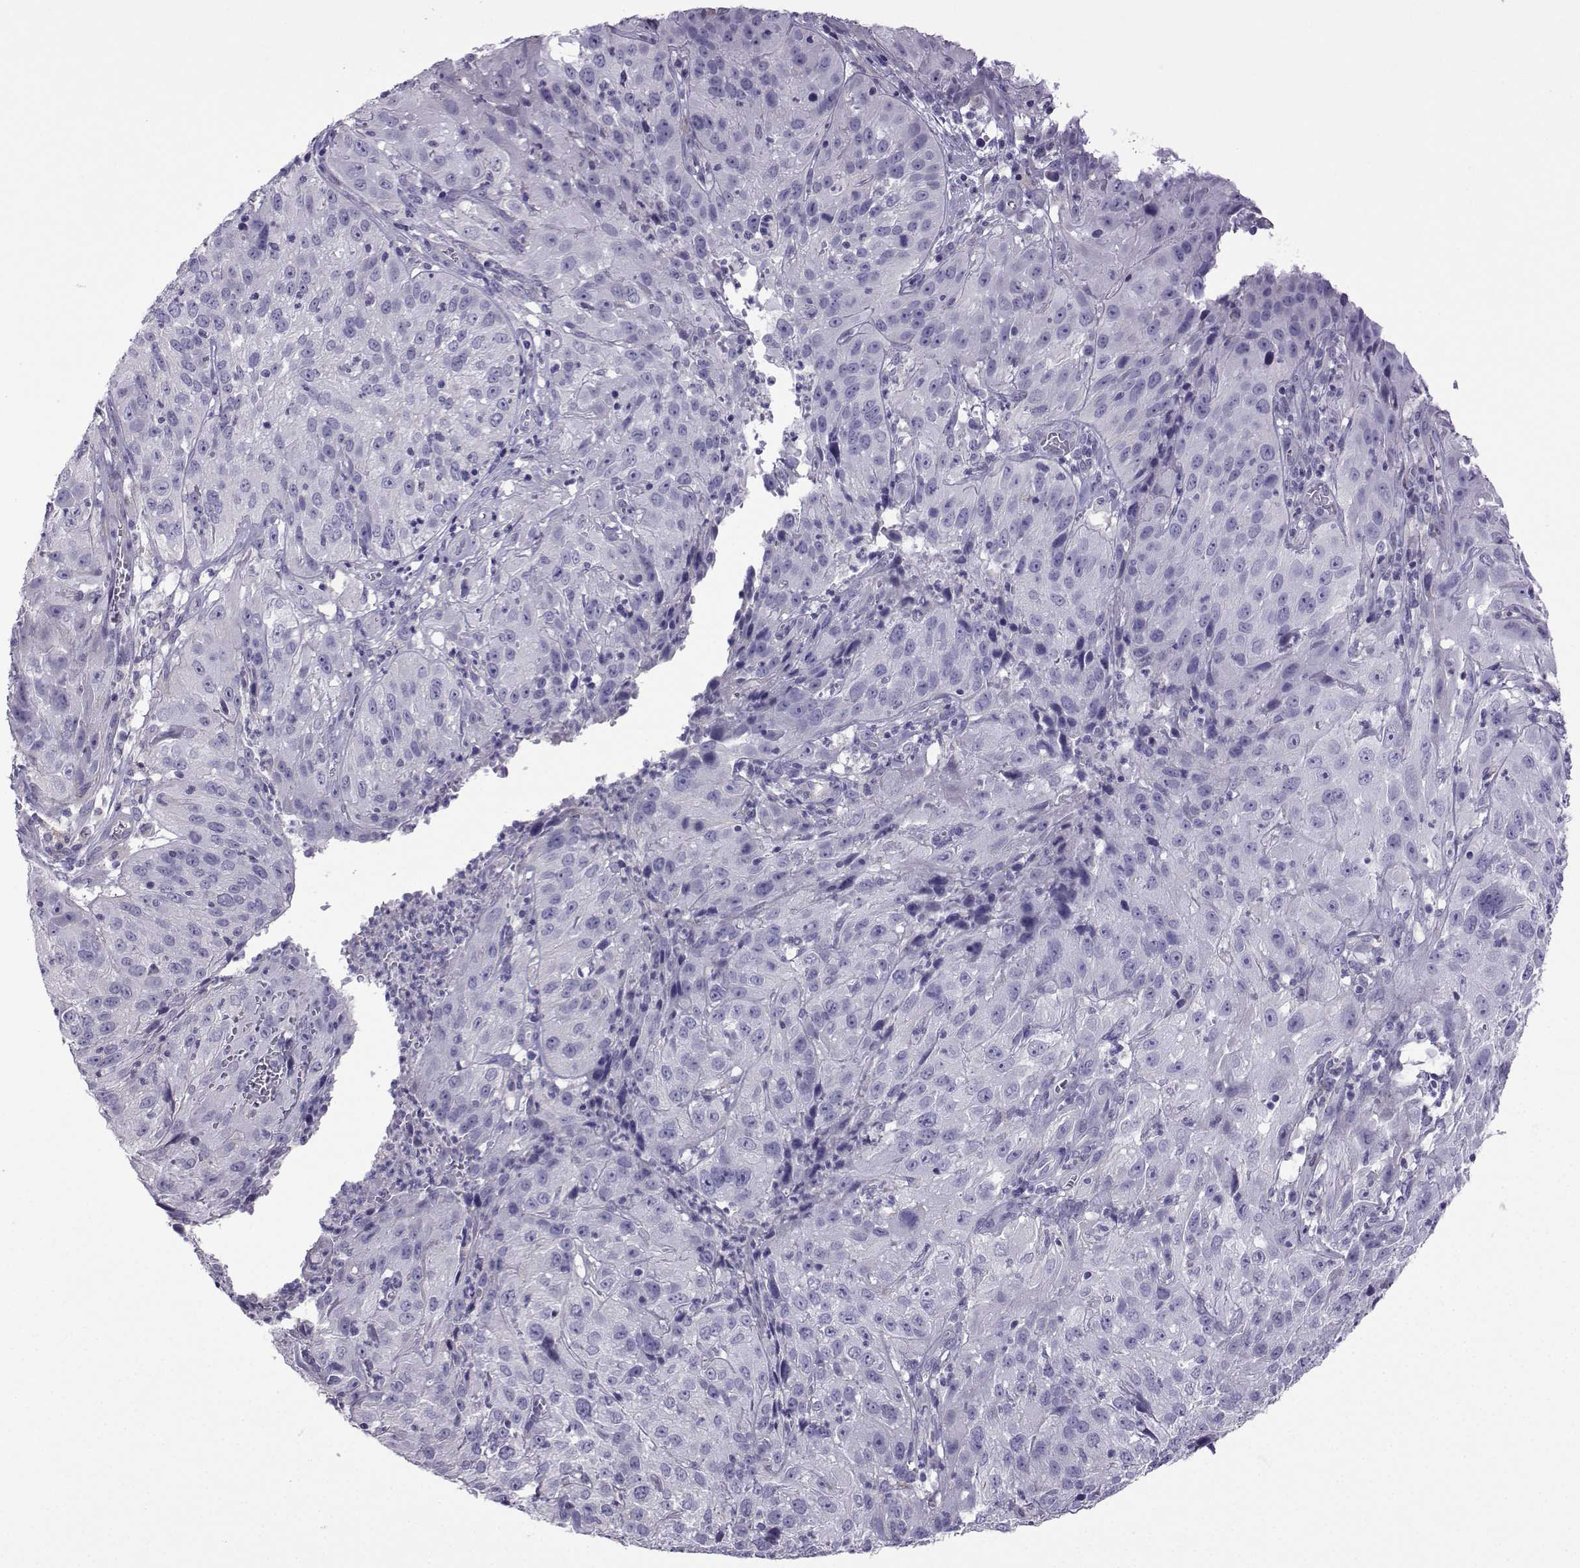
{"staining": {"intensity": "negative", "quantity": "none", "location": "none"}, "tissue": "cervical cancer", "cell_type": "Tumor cells", "image_type": "cancer", "snomed": [{"axis": "morphology", "description": "Squamous cell carcinoma, NOS"}, {"axis": "topography", "description": "Cervix"}], "caption": "This image is of squamous cell carcinoma (cervical) stained with IHC to label a protein in brown with the nuclei are counter-stained blue. There is no staining in tumor cells. (Brightfield microscopy of DAB immunohistochemistry at high magnification).", "gene": "CFAP70", "patient": {"sex": "female", "age": 32}}